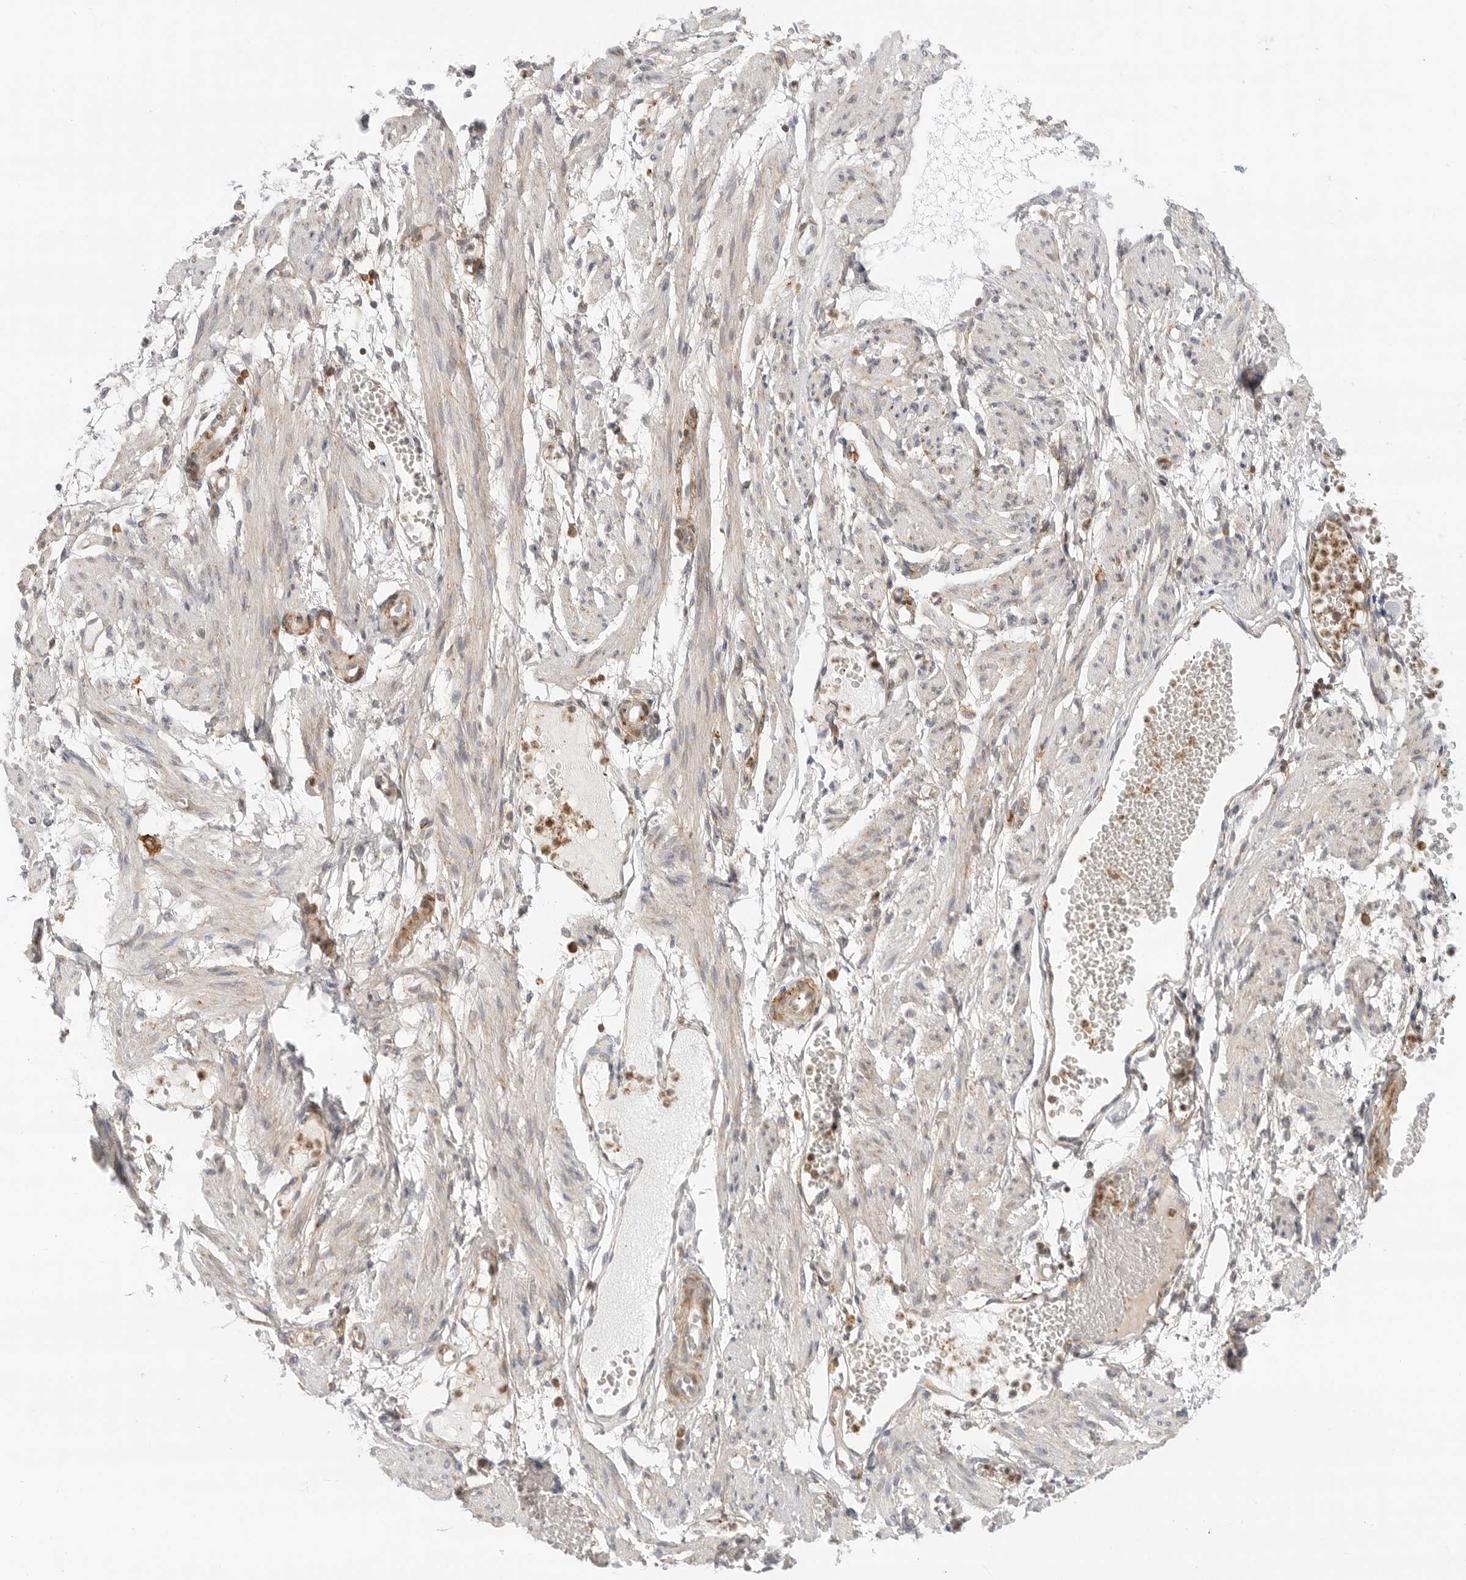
{"staining": {"intensity": "weak", "quantity": "25%-75%", "location": "cytoplasmic/membranous"}, "tissue": "adipose tissue", "cell_type": "Adipocytes", "image_type": "normal", "snomed": [{"axis": "morphology", "description": "Normal tissue, NOS"}, {"axis": "topography", "description": "Smooth muscle"}, {"axis": "topography", "description": "Peripheral nerve tissue"}], "caption": "Weak cytoplasmic/membranous protein positivity is identified in about 25%-75% of adipocytes in adipose tissue.", "gene": "C1QTNF1", "patient": {"sex": "female", "age": 39}}